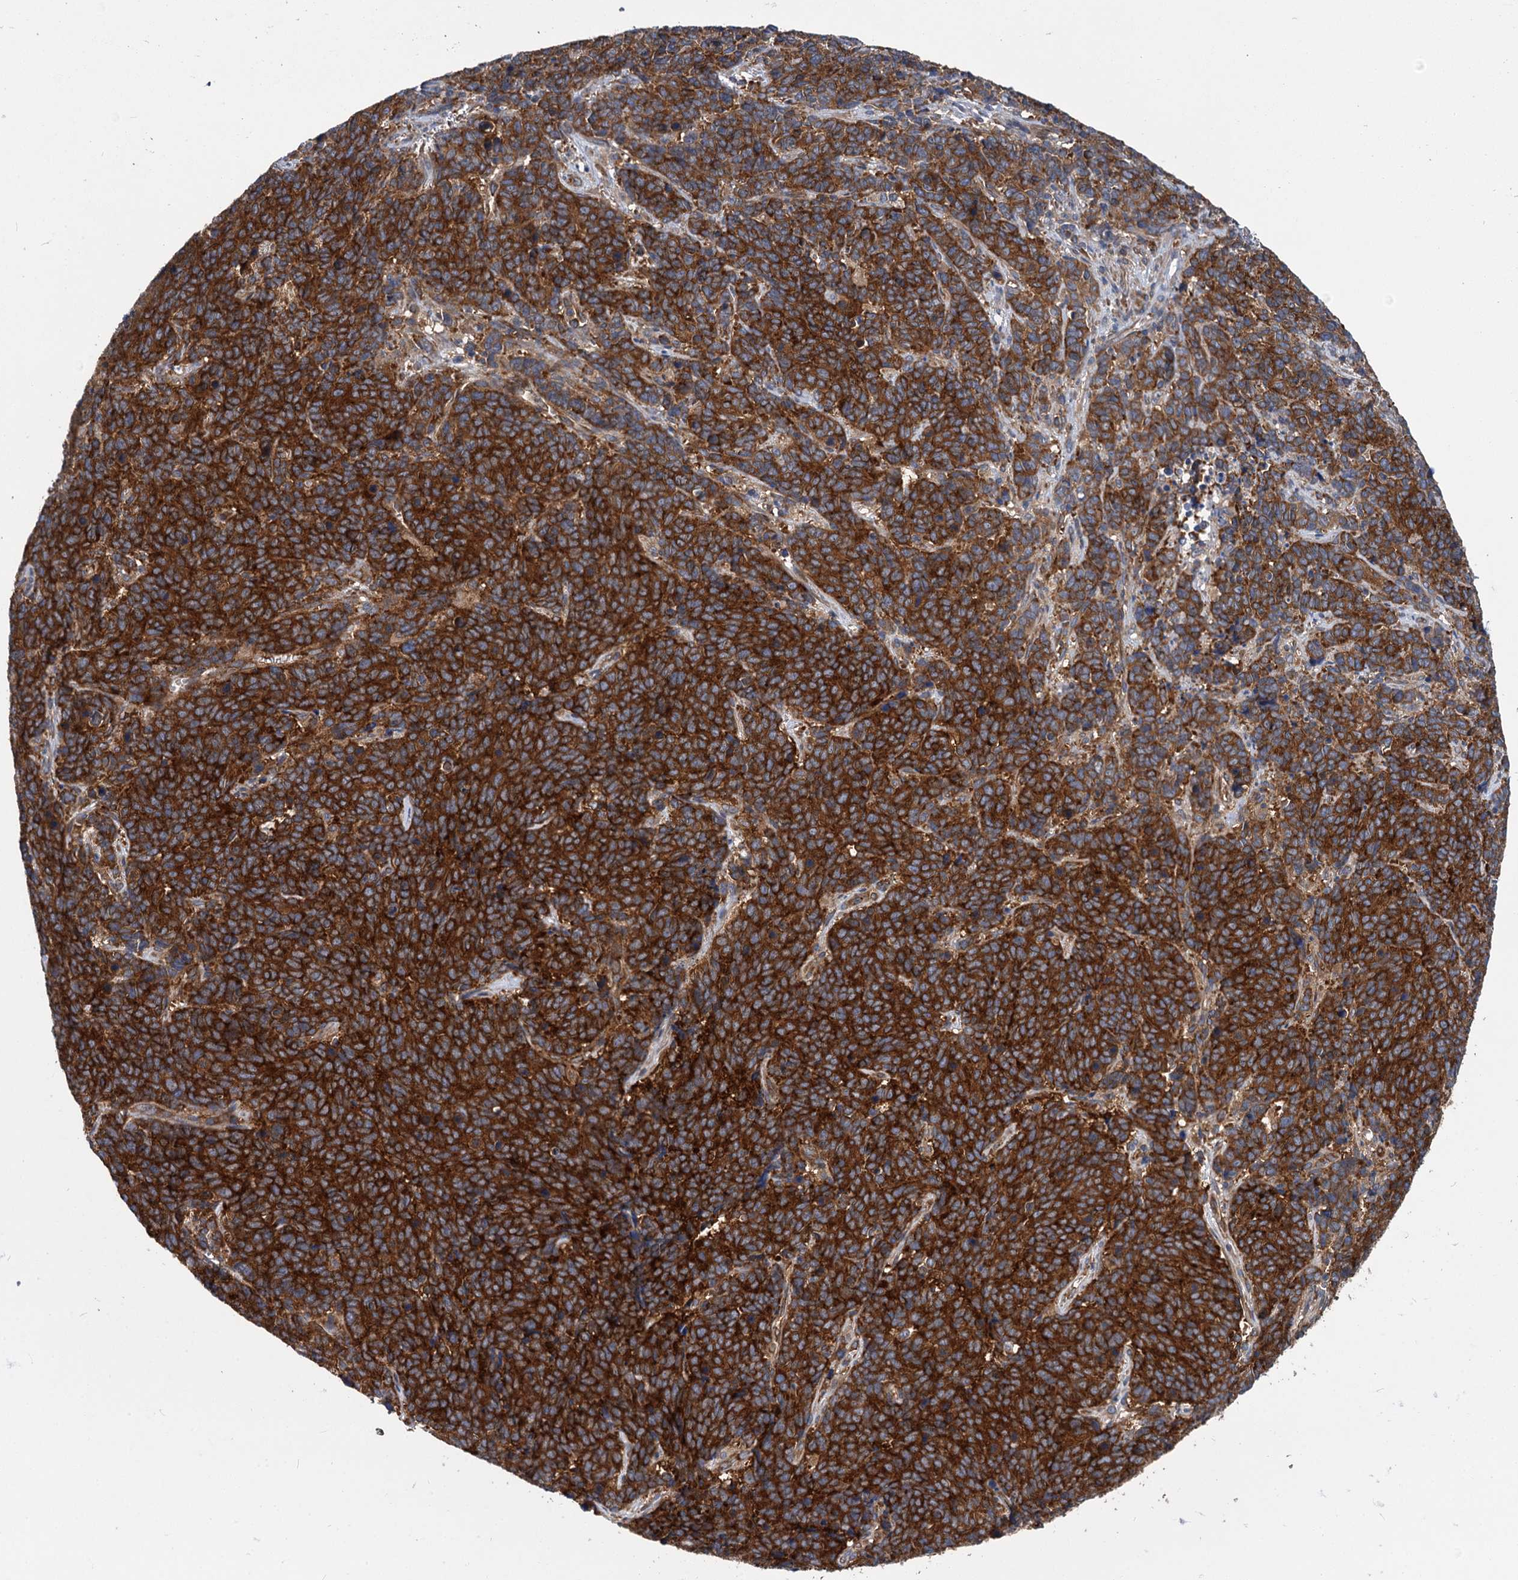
{"staining": {"intensity": "strong", "quantity": ">75%", "location": "cytoplasmic/membranous"}, "tissue": "cervical cancer", "cell_type": "Tumor cells", "image_type": "cancer", "snomed": [{"axis": "morphology", "description": "Squamous cell carcinoma, NOS"}, {"axis": "topography", "description": "Cervix"}], "caption": "Tumor cells show strong cytoplasmic/membranous expression in approximately >75% of cells in squamous cell carcinoma (cervical).", "gene": "EIF2B2", "patient": {"sex": "female", "age": 60}}